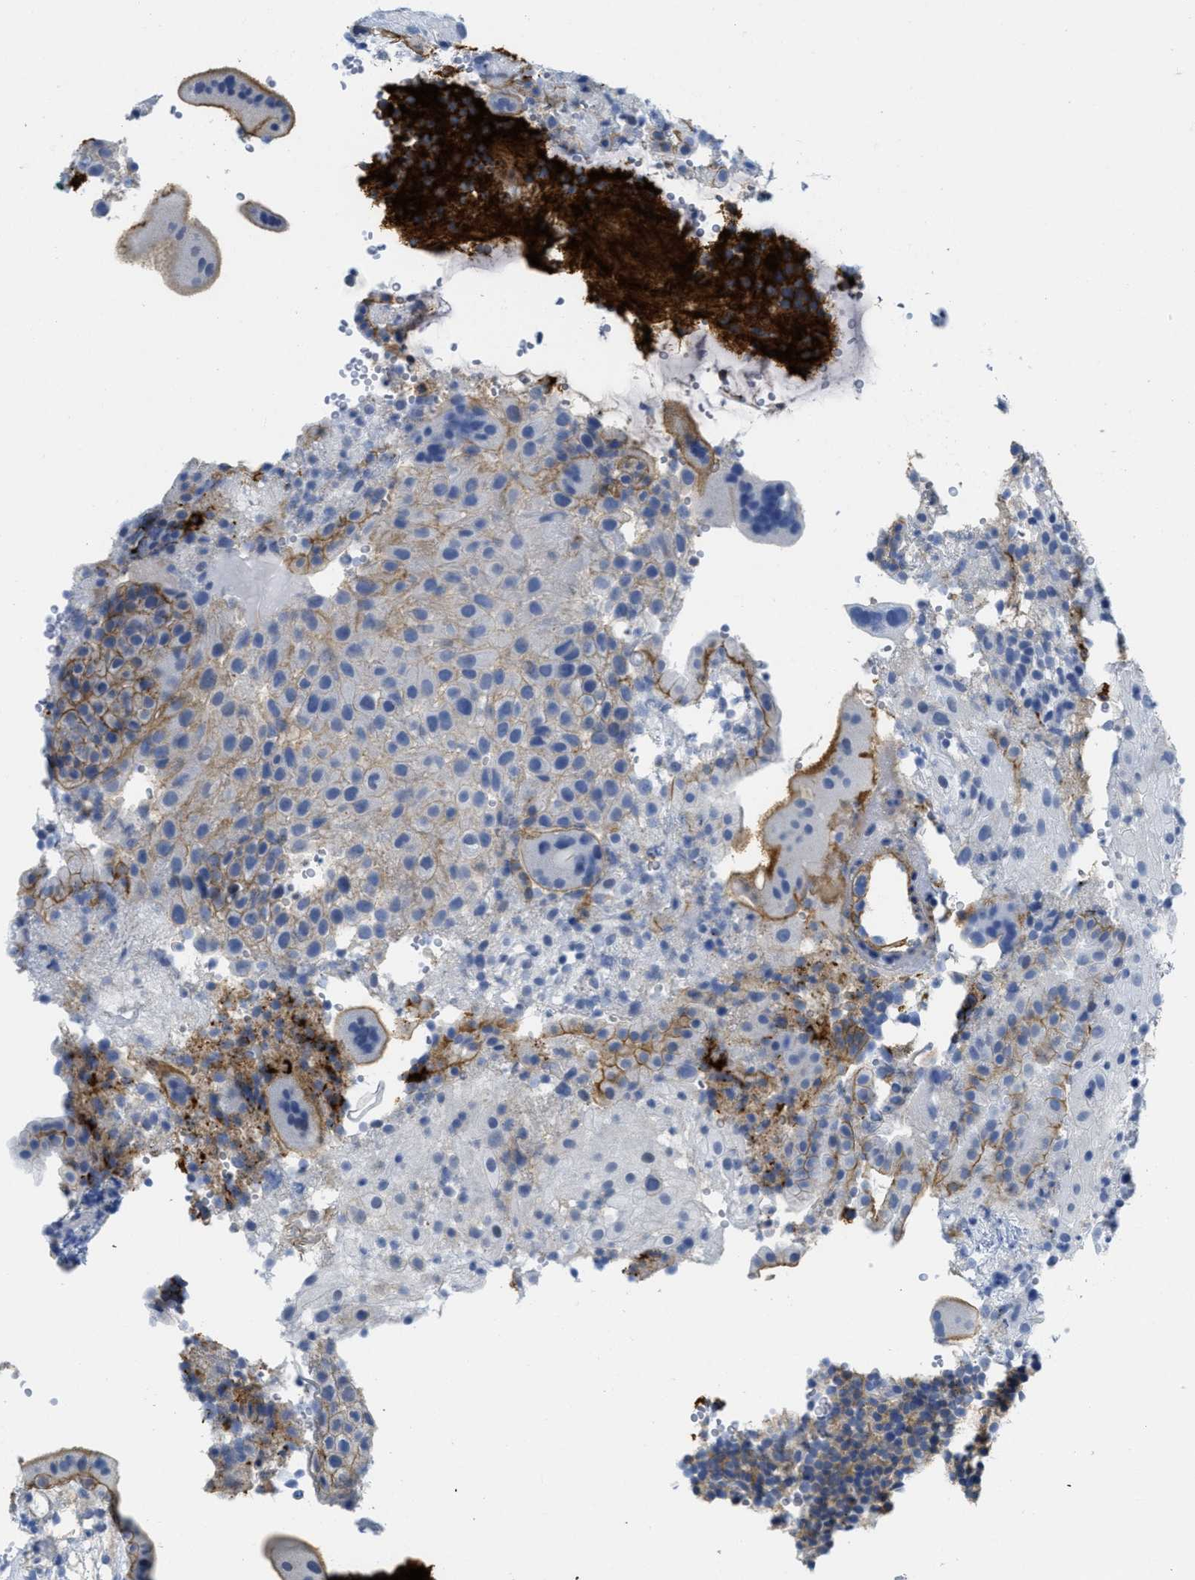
{"staining": {"intensity": "moderate", "quantity": "<25%", "location": "cytoplasmic/membranous"}, "tissue": "placenta", "cell_type": "Decidual cells", "image_type": "normal", "snomed": [{"axis": "morphology", "description": "Normal tissue, NOS"}, {"axis": "topography", "description": "Placenta"}], "caption": "Approximately <25% of decidual cells in benign human placenta exhibit moderate cytoplasmic/membranous protein positivity as visualized by brown immunohistochemical staining.", "gene": "CNNM4", "patient": {"sex": "female", "age": 18}}